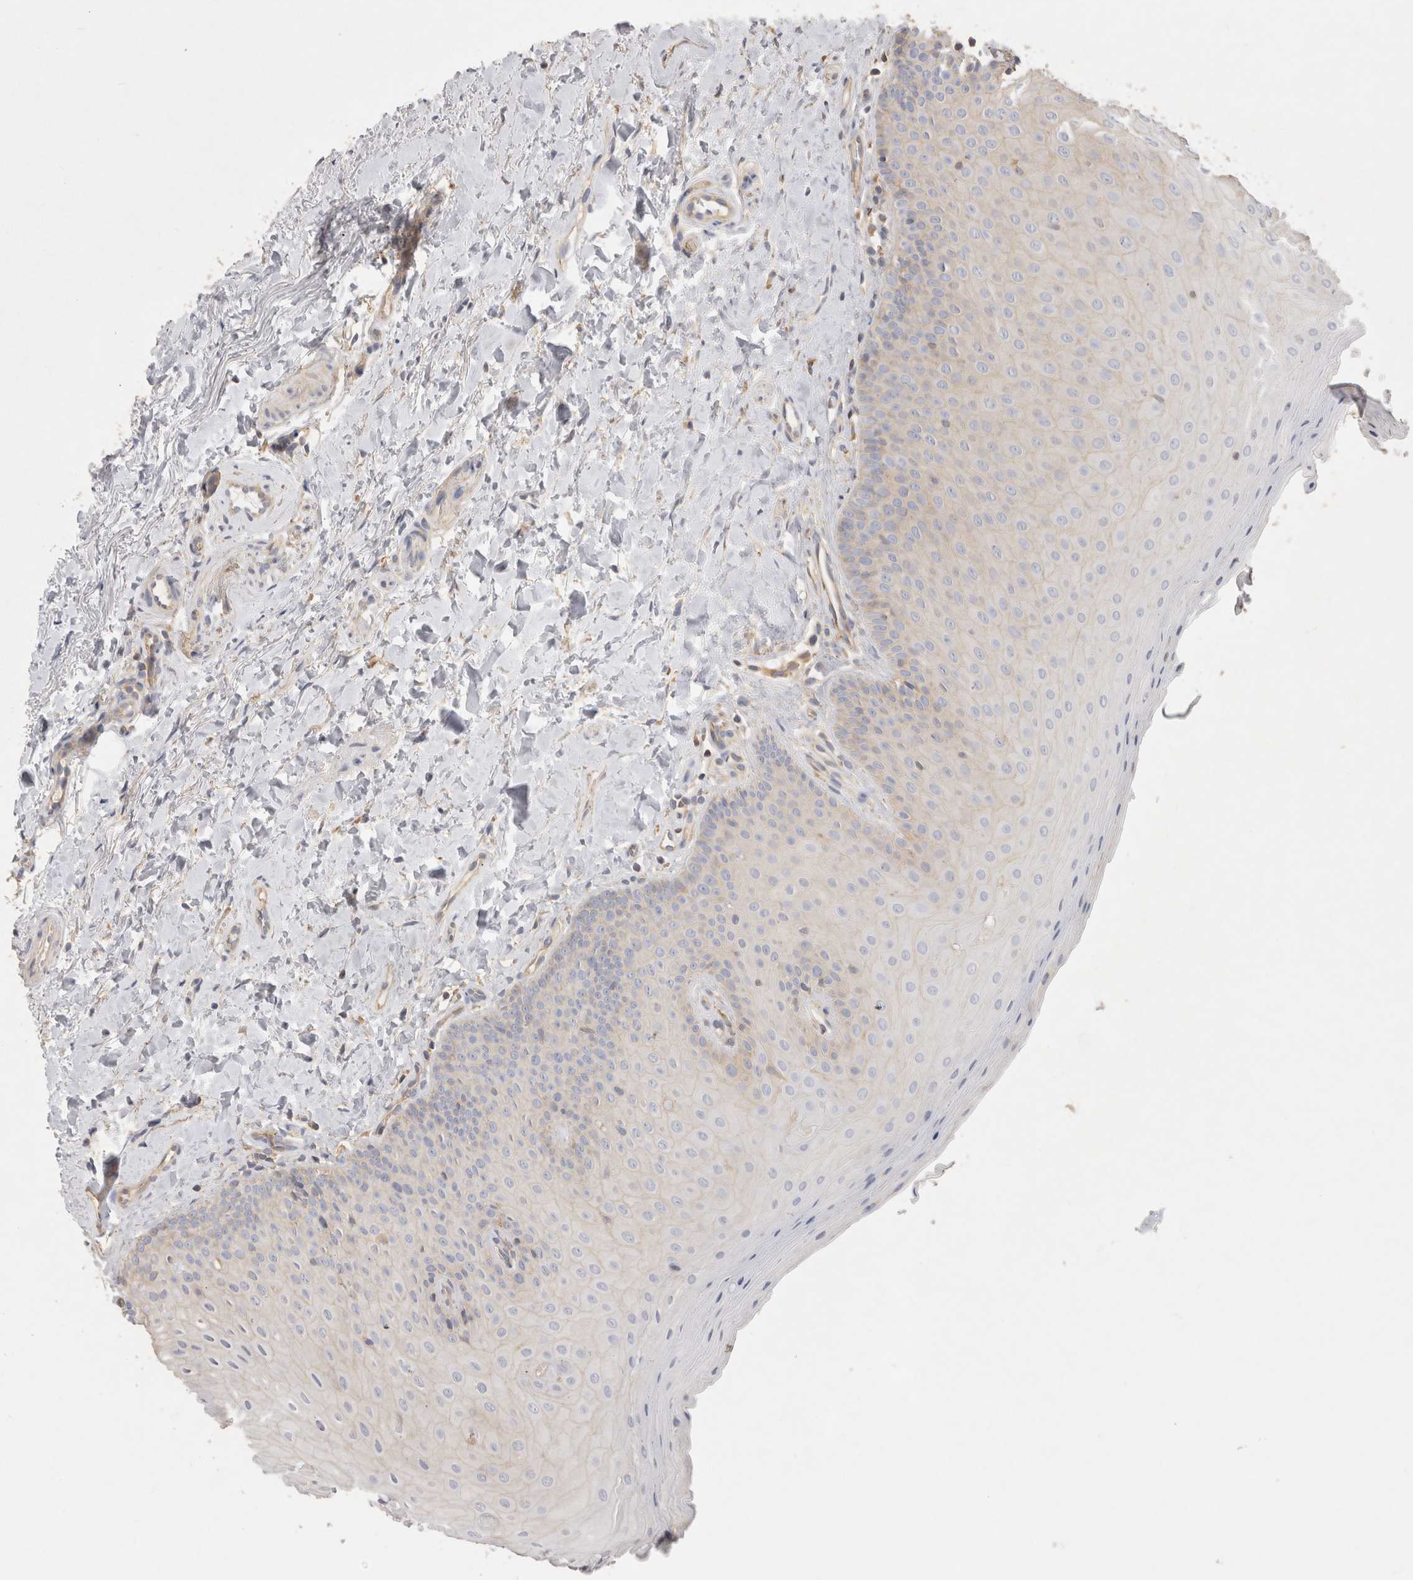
{"staining": {"intensity": "negative", "quantity": "none", "location": "none"}, "tissue": "oral mucosa", "cell_type": "Squamous epithelial cells", "image_type": "normal", "snomed": [{"axis": "morphology", "description": "Normal tissue, NOS"}, {"axis": "topography", "description": "Oral tissue"}], "caption": "This is a image of IHC staining of unremarkable oral mucosa, which shows no positivity in squamous epithelial cells. The staining was performed using DAB (3,3'-diaminobenzidine) to visualize the protein expression in brown, while the nuclei were stained in blue with hematoxylin (Magnification: 20x).", "gene": "CHMP6", "patient": {"sex": "female", "age": 31}}